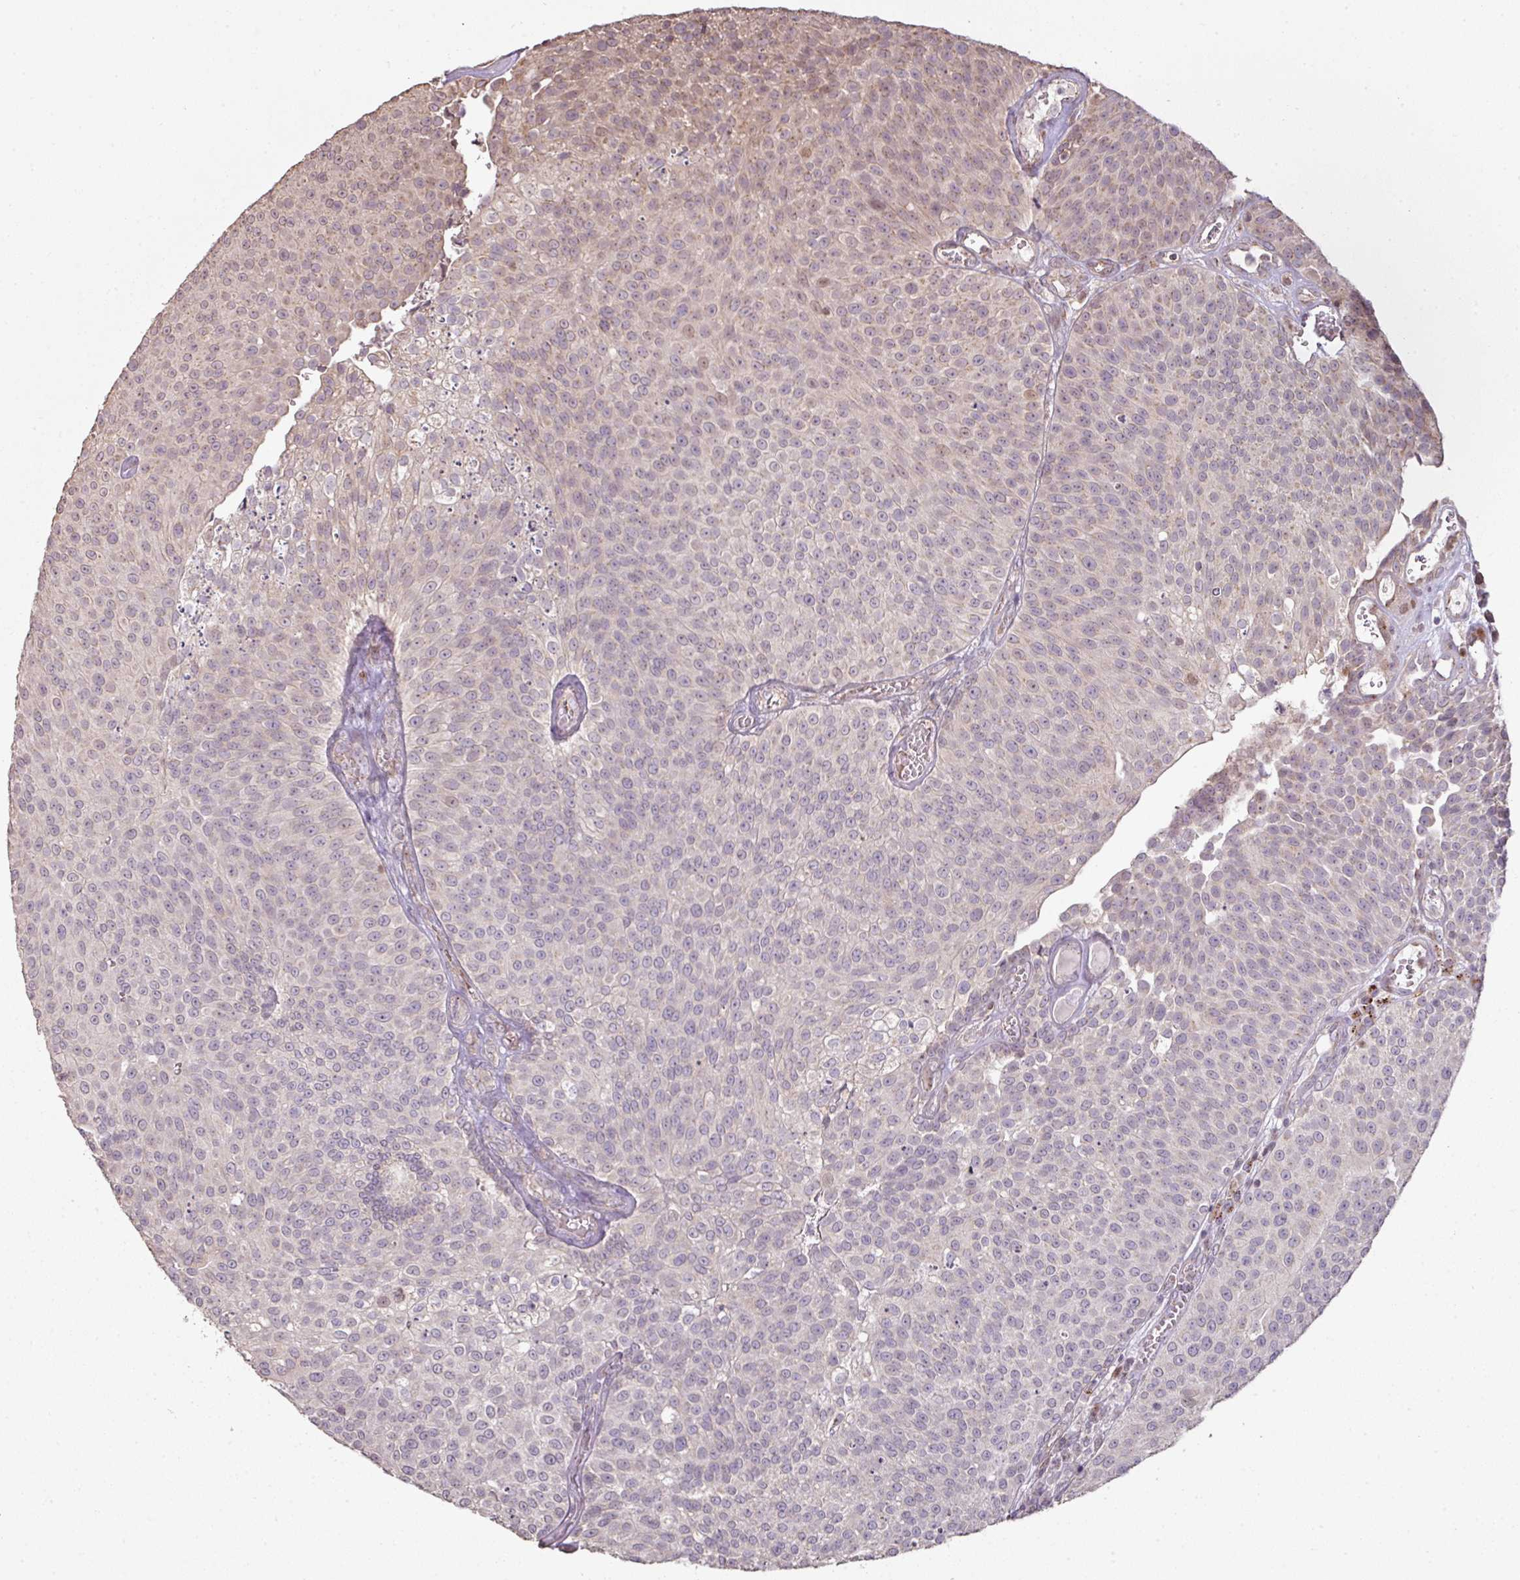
{"staining": {"intensity": "weak", "quantity": "<25%", "location": "cytoplasmic/membranous"}, "tissue": "urothelial cancer", "cell_type": "Tumor cells", "image_type": "cancer", "snomed": [{"axis": "morphology", "description": "Urothelial carcinoma, Low grade"}, {"axis": "topography", "description": "Urinary bladder"}], "caption": "This is an immunohistochemistry photomicrograph of low-grade urothelial carcinoma. There is no expression in tumor cells.", "gene": "CXCR5", "patient": {"sex": "female", "age": 79}}